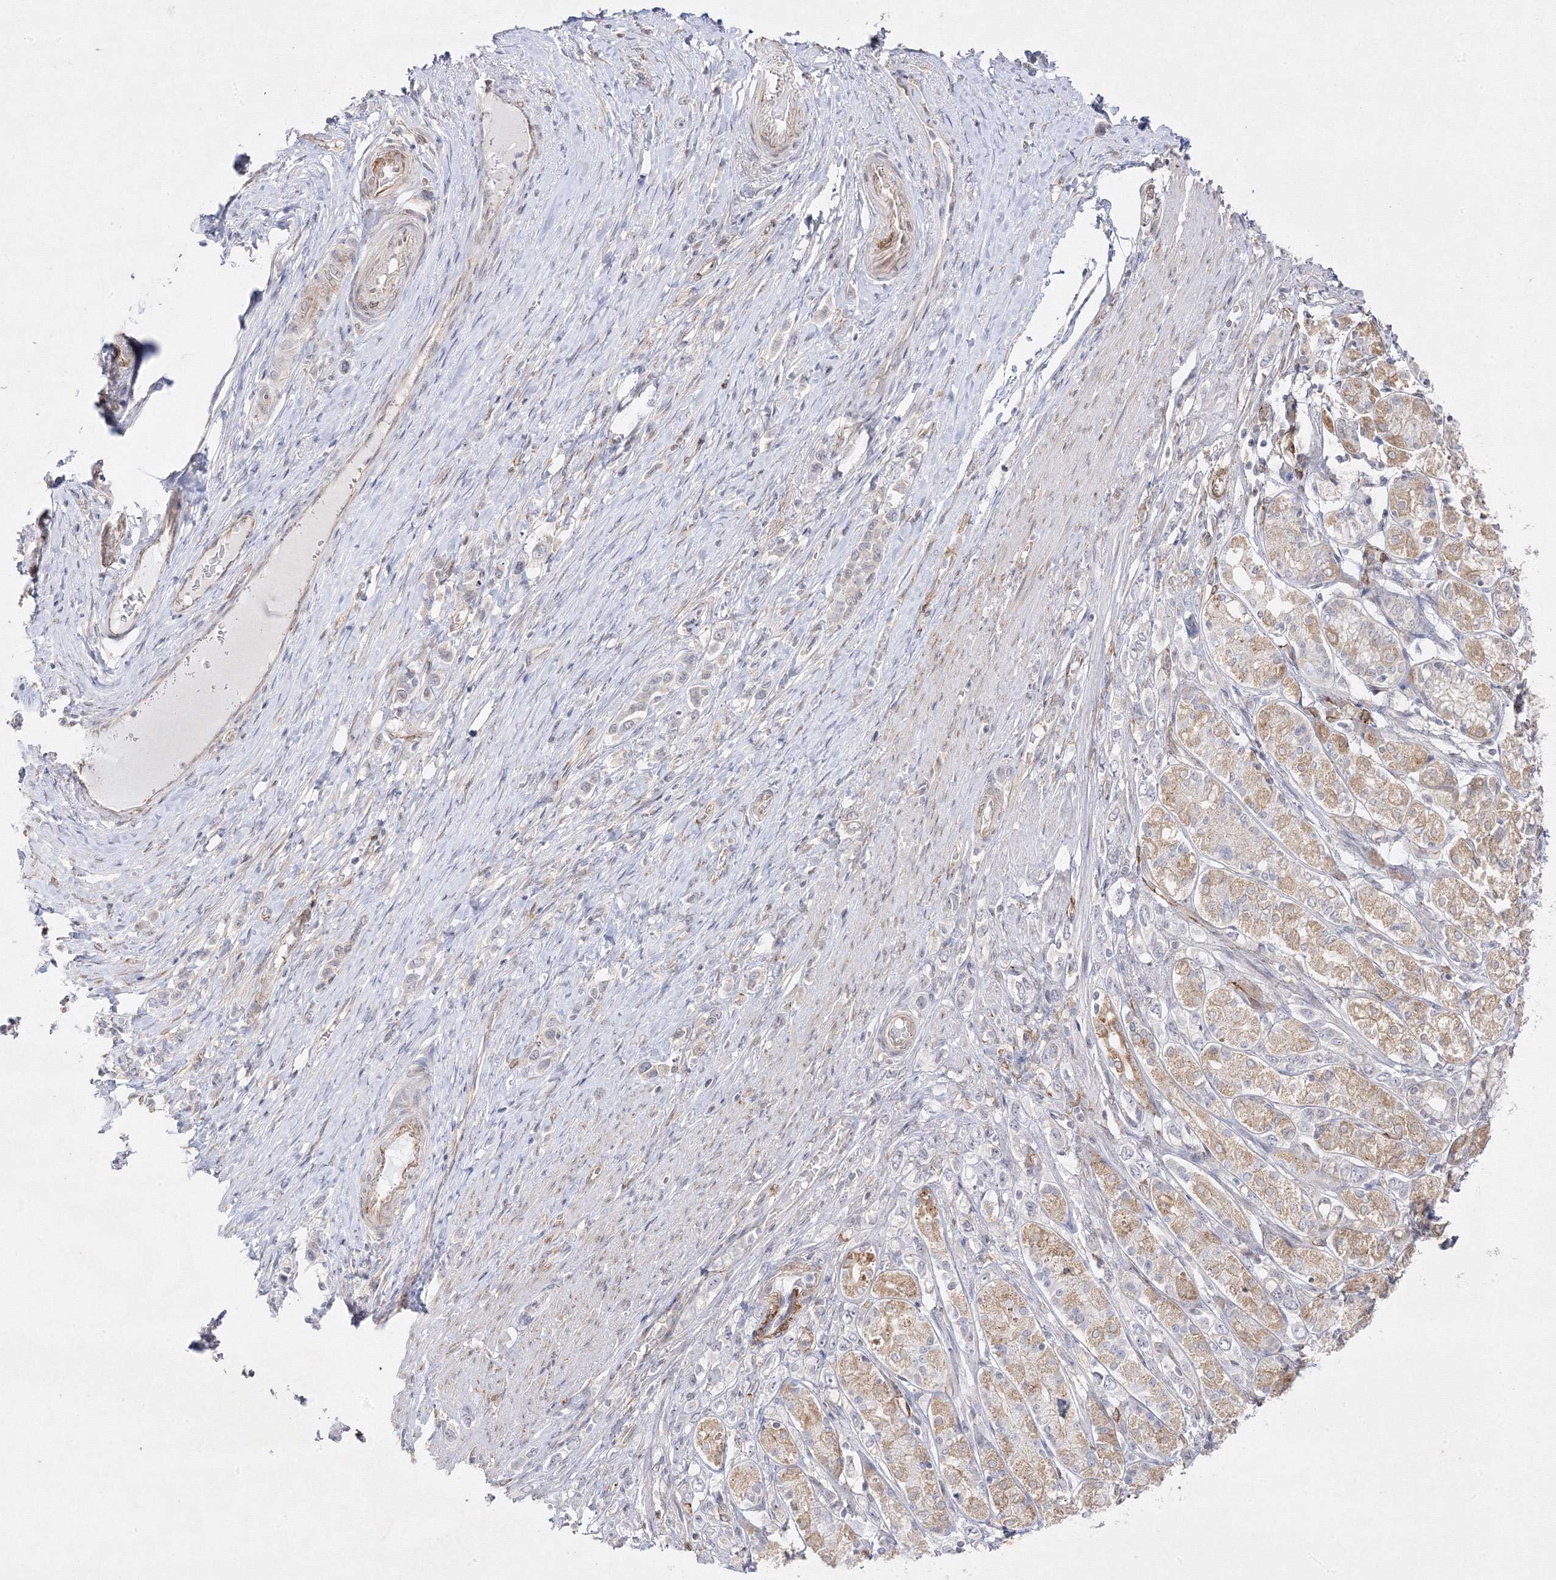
{"staining": {"intensity": "negative", "quantity": "none", "location": "none"}, "tissue": "stomach cancer", "cell_type": "Tumor cells", "image_type": "cancer", "snomed": [{"axis": "morphology", "description": "Adenocarcinoma, NOS"}, {"axis": "topography", "description": "Stomach"}], "caption": "Protein analysis of stomach cancer reveals no significant staining in tumor cells.", "gene": "C2CD2", "patient": {"sex": "female", "age": 65}}